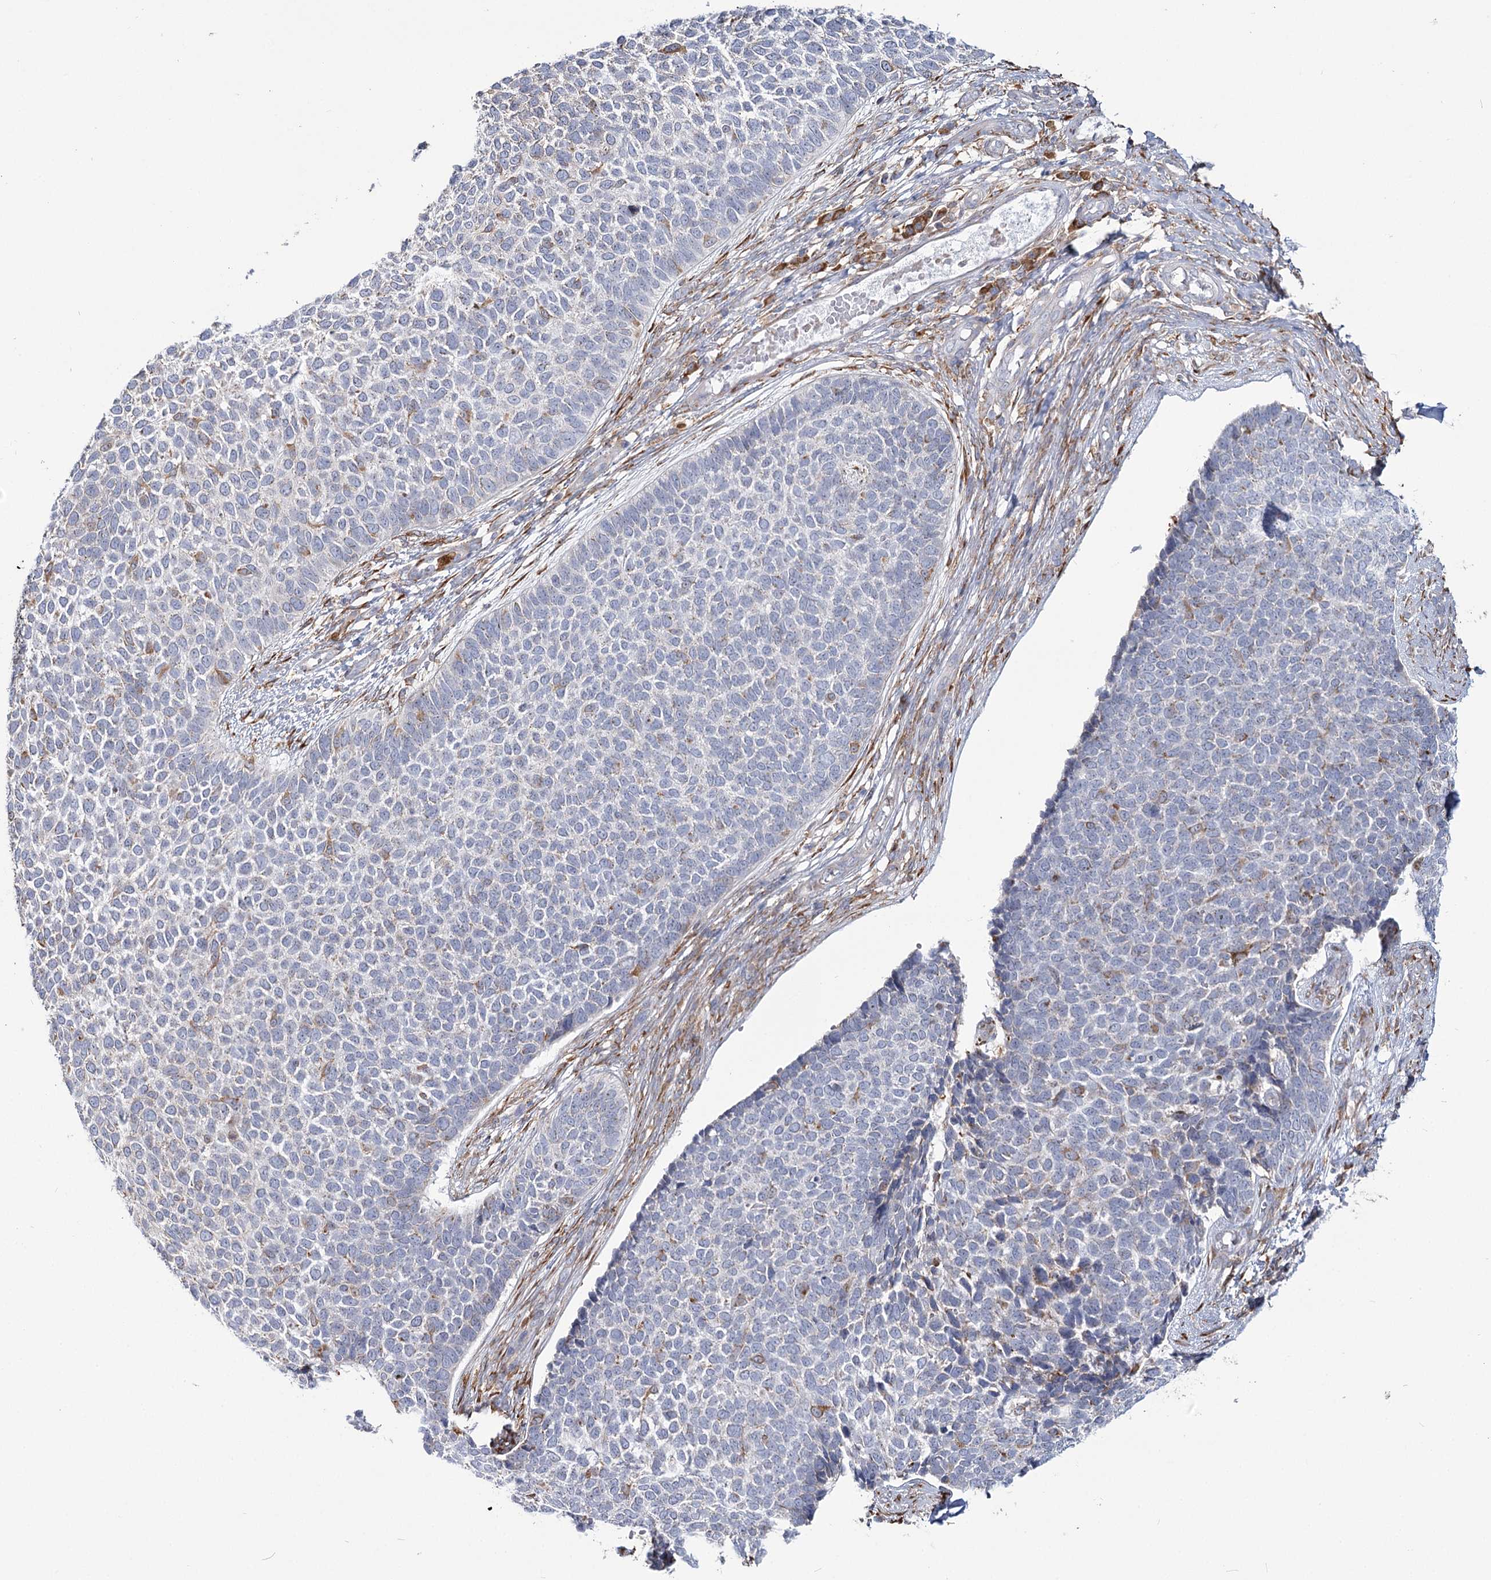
{"staining": {"intensity": "negative", "quantity": "none", "location": "none"}, "tissue": "skin cancer", "cell_type": "Tumor cells", "image_type": "cancer", "snomed": [{"axis": "morphology", "description": "Basal cell carcinoma"}, {"axis": "topography", "description": "Skin"}], "caption": "Photomicrograph shows no significant protein positivity in tumor cells of skin basal cell carcinoma.", "gene": "ZCCHC9", "patient": {"sex": "female", "age": 84}}